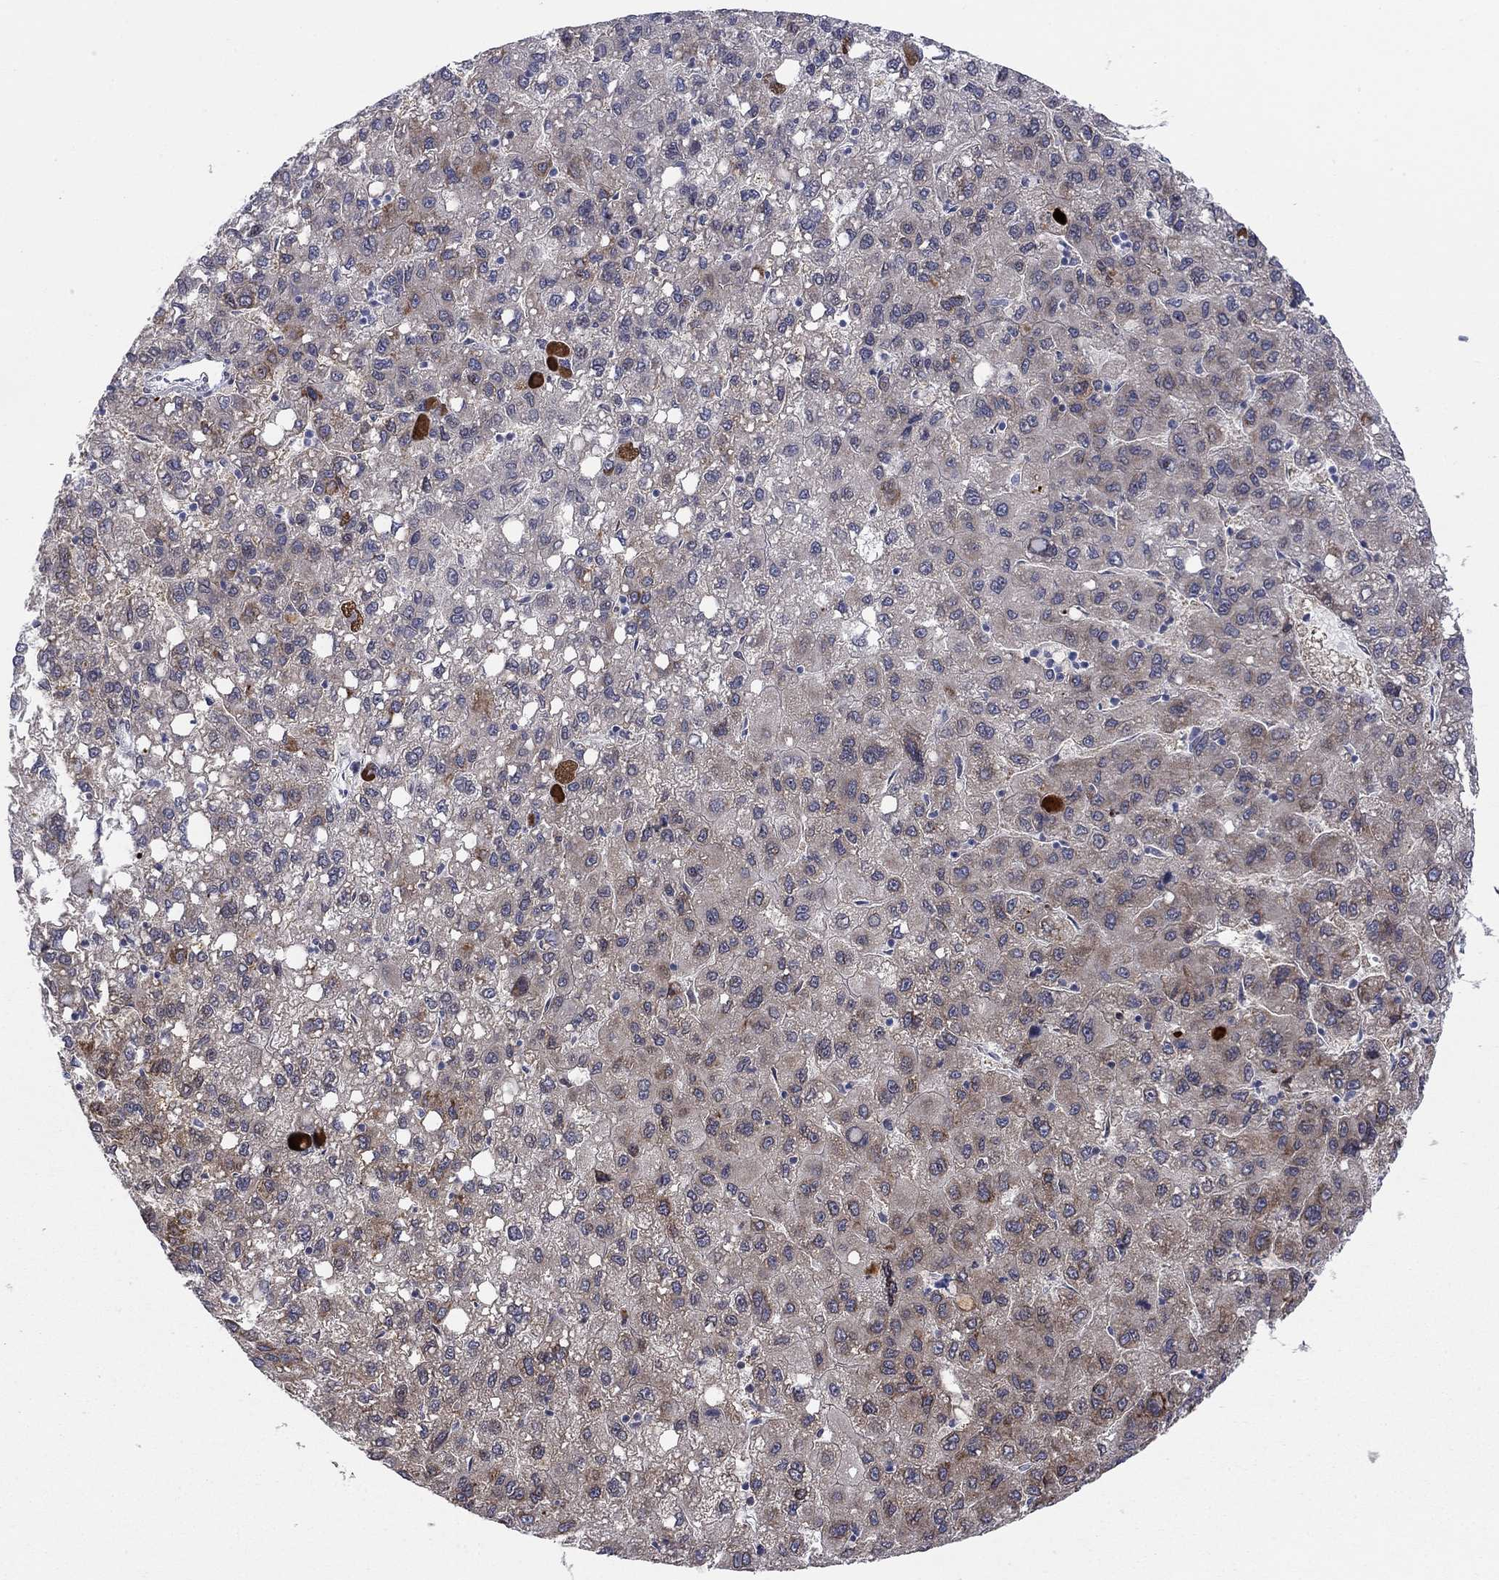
{"staining": {"intensity": "moderate", "quantity": "<25%", "location": "cytoplasmic/membranous"}, "tissue": "liver cancer", "cell_type": "Tumor cells", "image_type": "cancer", "snomed": [{"axis": "morphology", "description": "Carcinoma, Hepatocellular, NOS"}, {"axis": "topography", "description": "Liver"}], "caption": "Hepatocellular carcinoma (liver) was stained to show a protein in brown. There is low levels of moderate cytoplasmic/membranous staining in about <25% of tumor cells.", "gene": "TTC21B", "patient": {"sex": "female", "age": 82}}